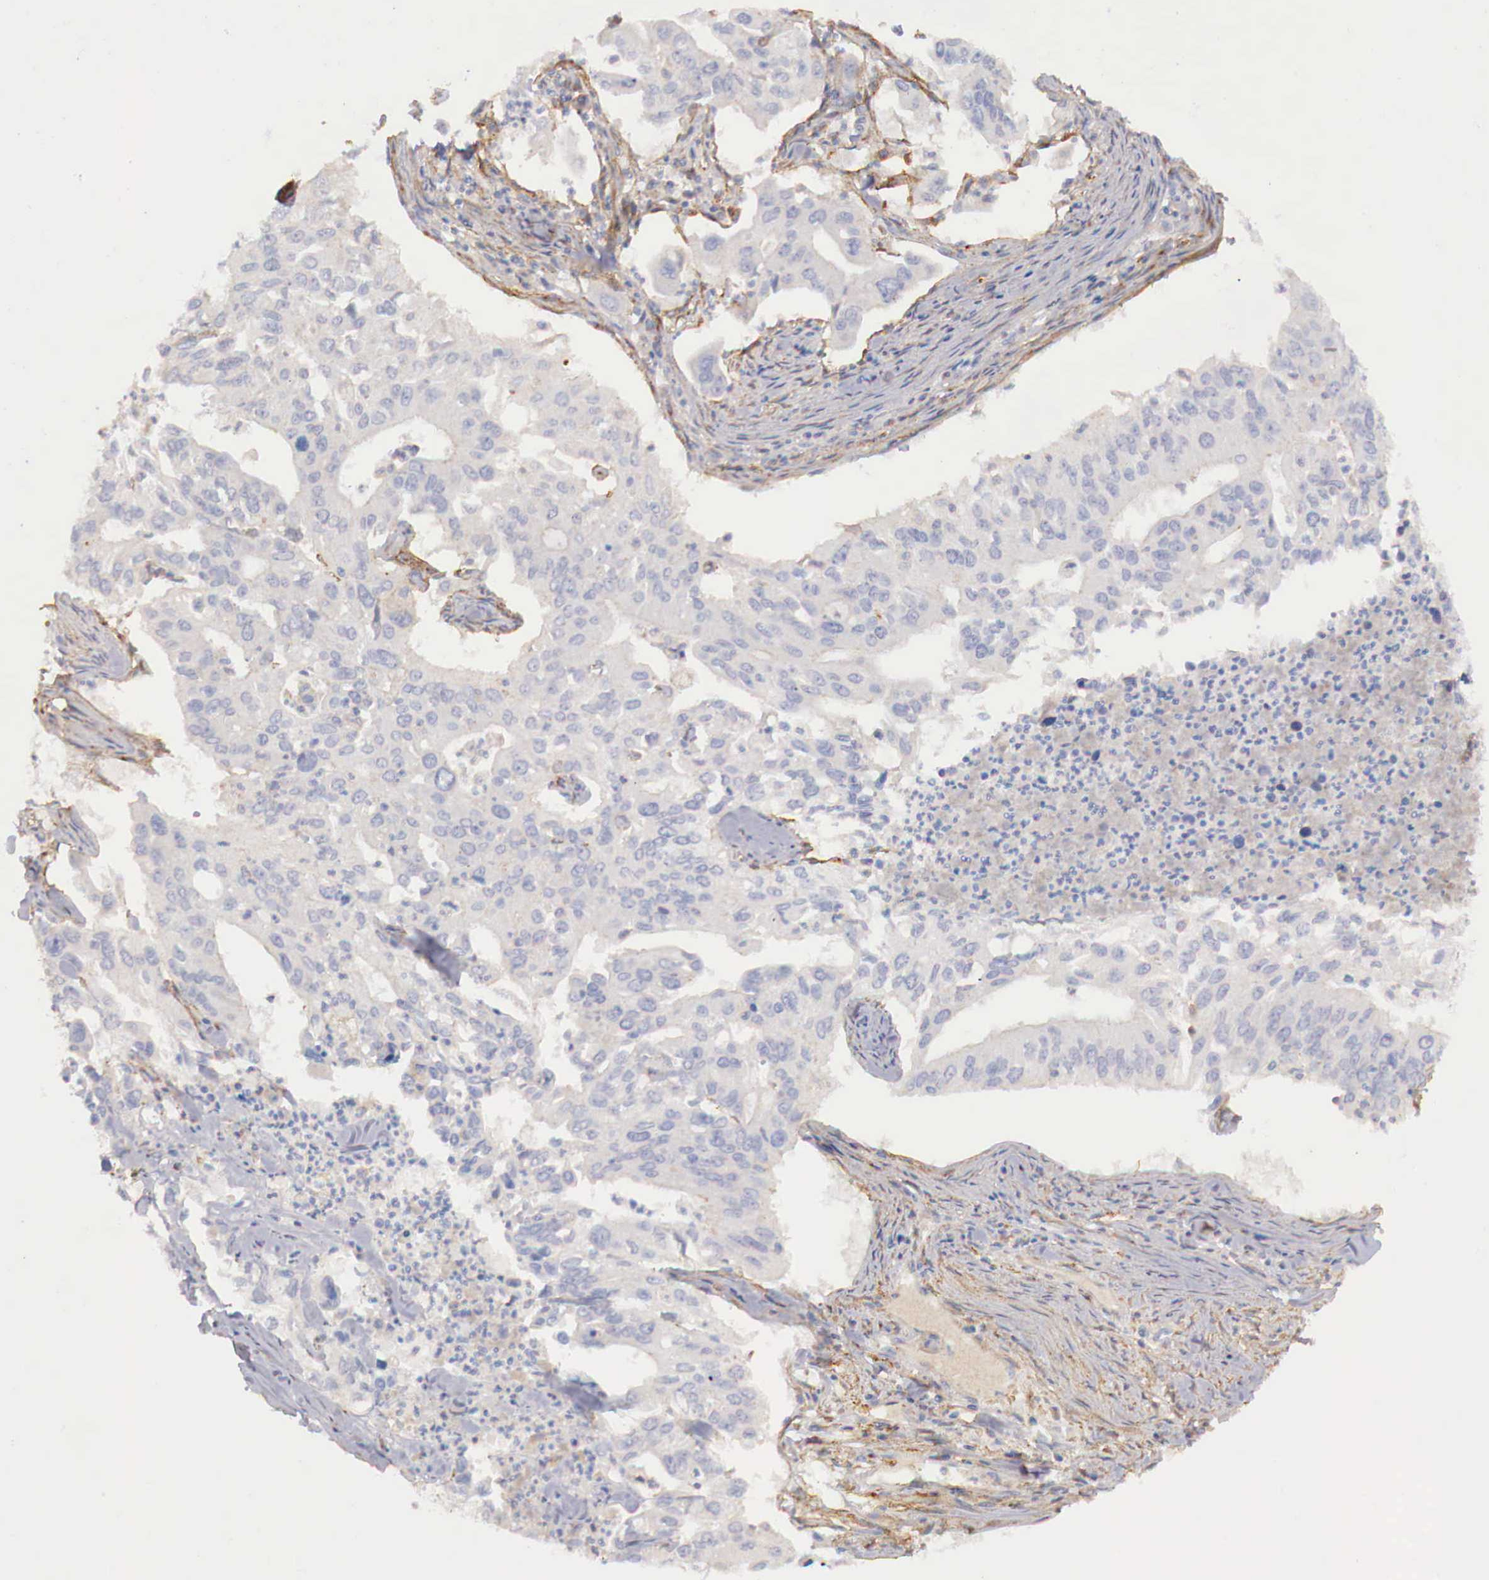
{"staining": {"intensity": "negative", "quantity": "none", "location": "none"}, "tissue": "lung cancer", "cell_type": "Tumor cells", "image_type": "cancer", "snomed": [{"axis": "morphology", "description": "Adenocarcinoma, NOS"}, {"axis": "topography", "description": "Lung"}], "caption": "Tumor cells are negative for brown protein staining in lung adenocarcinoma.", "gene": "KLHDC7B", "patient": {"sex": "male", "age": 48}}